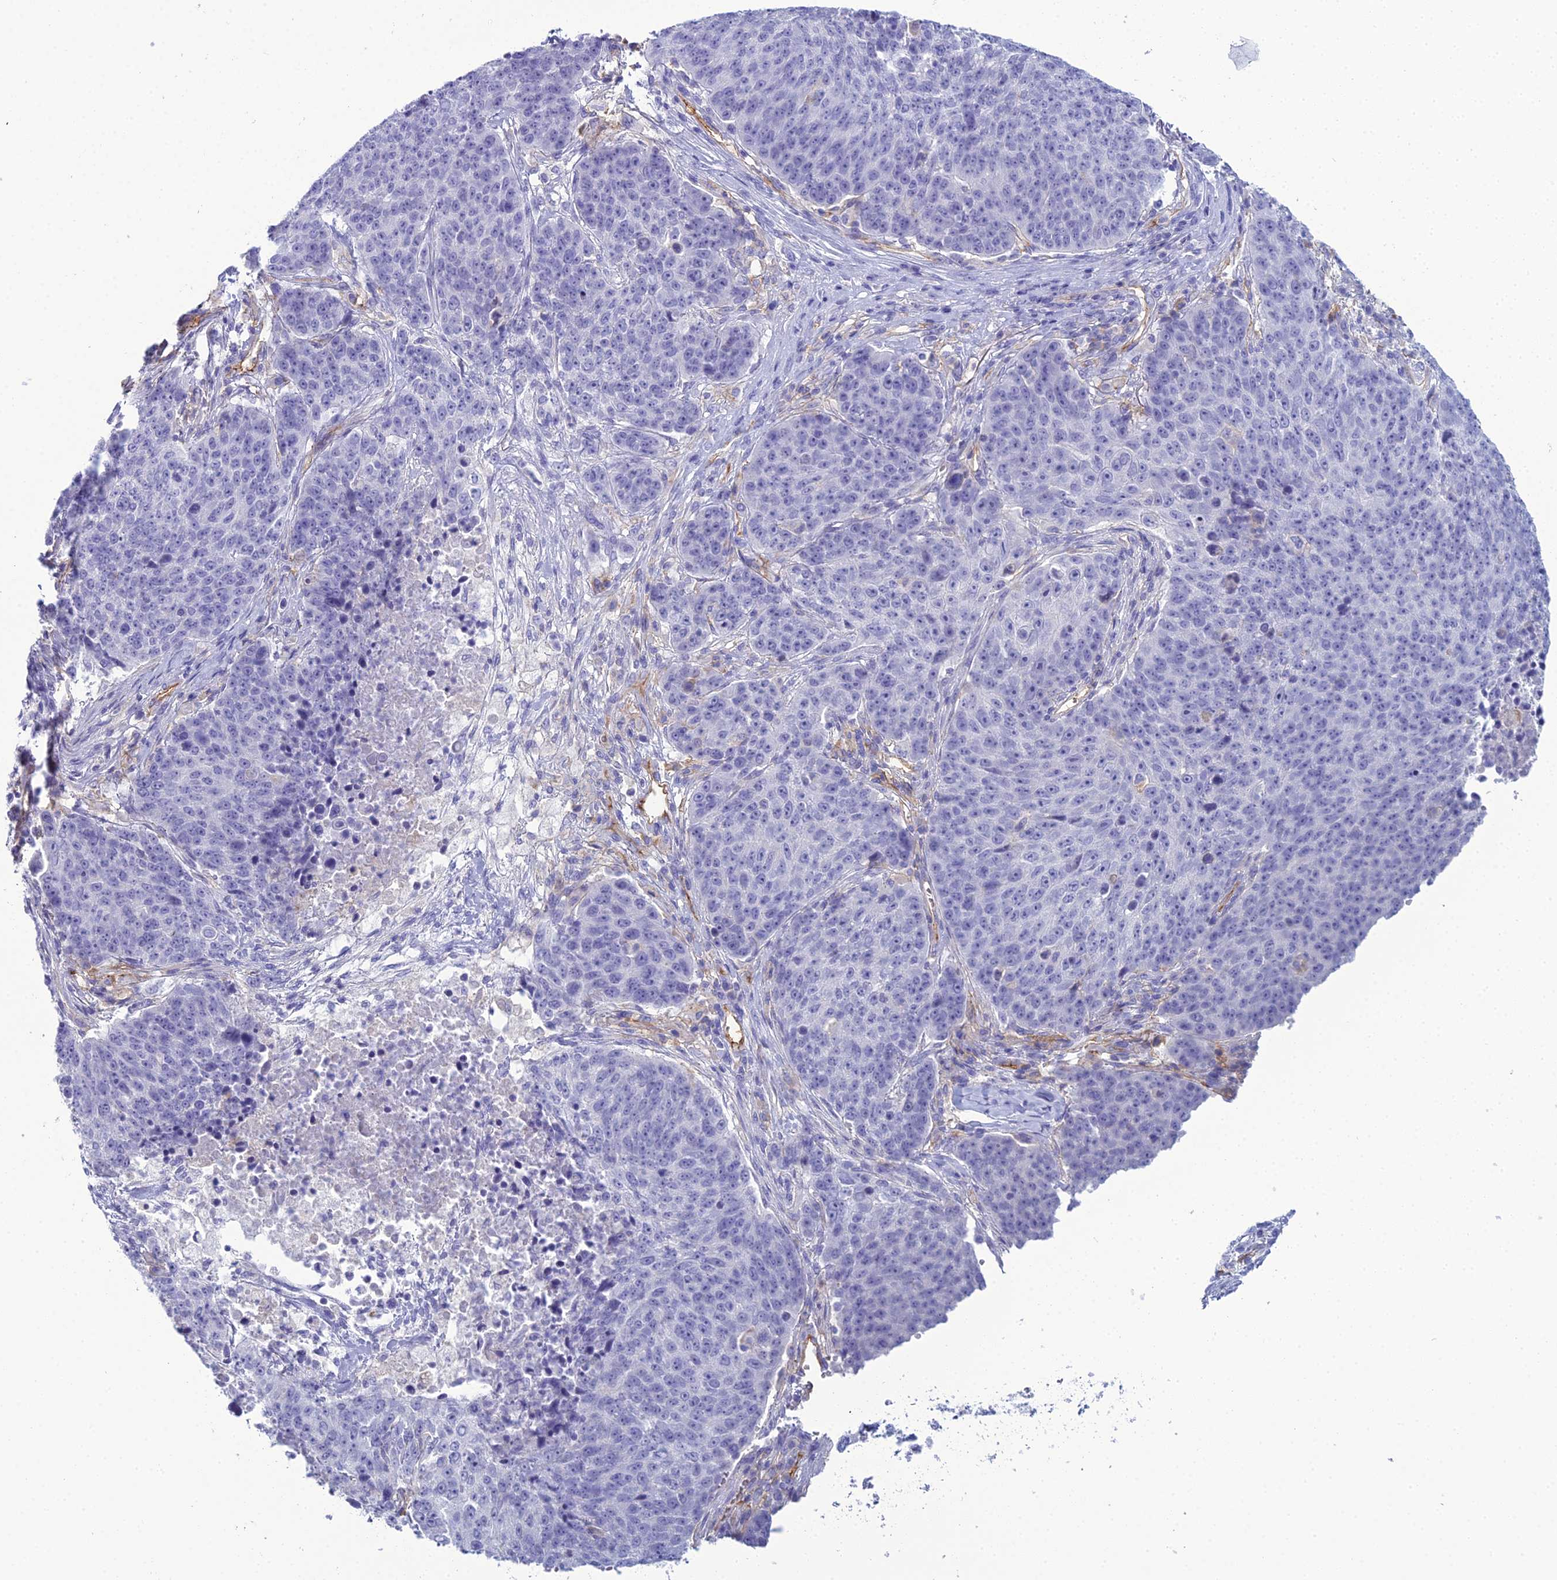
{"staining": {"intensity": "negative", "quantity": "none", "location": "none"}, "tissue": "lung cancer", "cell_type": "Tumor cells", "image_type": "cancer", "snomed": [{"axis": "morphology", "description": "Normal tissue, NOS"}, {"axis": "morphology", "description": "Squamous cell carcinoma, NOS"}, {"axis": "topography", "description": "Lymph node"}, {"axis": "topography", "description": "Lung"}], "caption": "This is an IHC photomicrograph of squamous cell carcinoma (lung). There is no expression in tumor cells.", "gene": "ACE", "patient": {"sex": "male", "age": 66}}